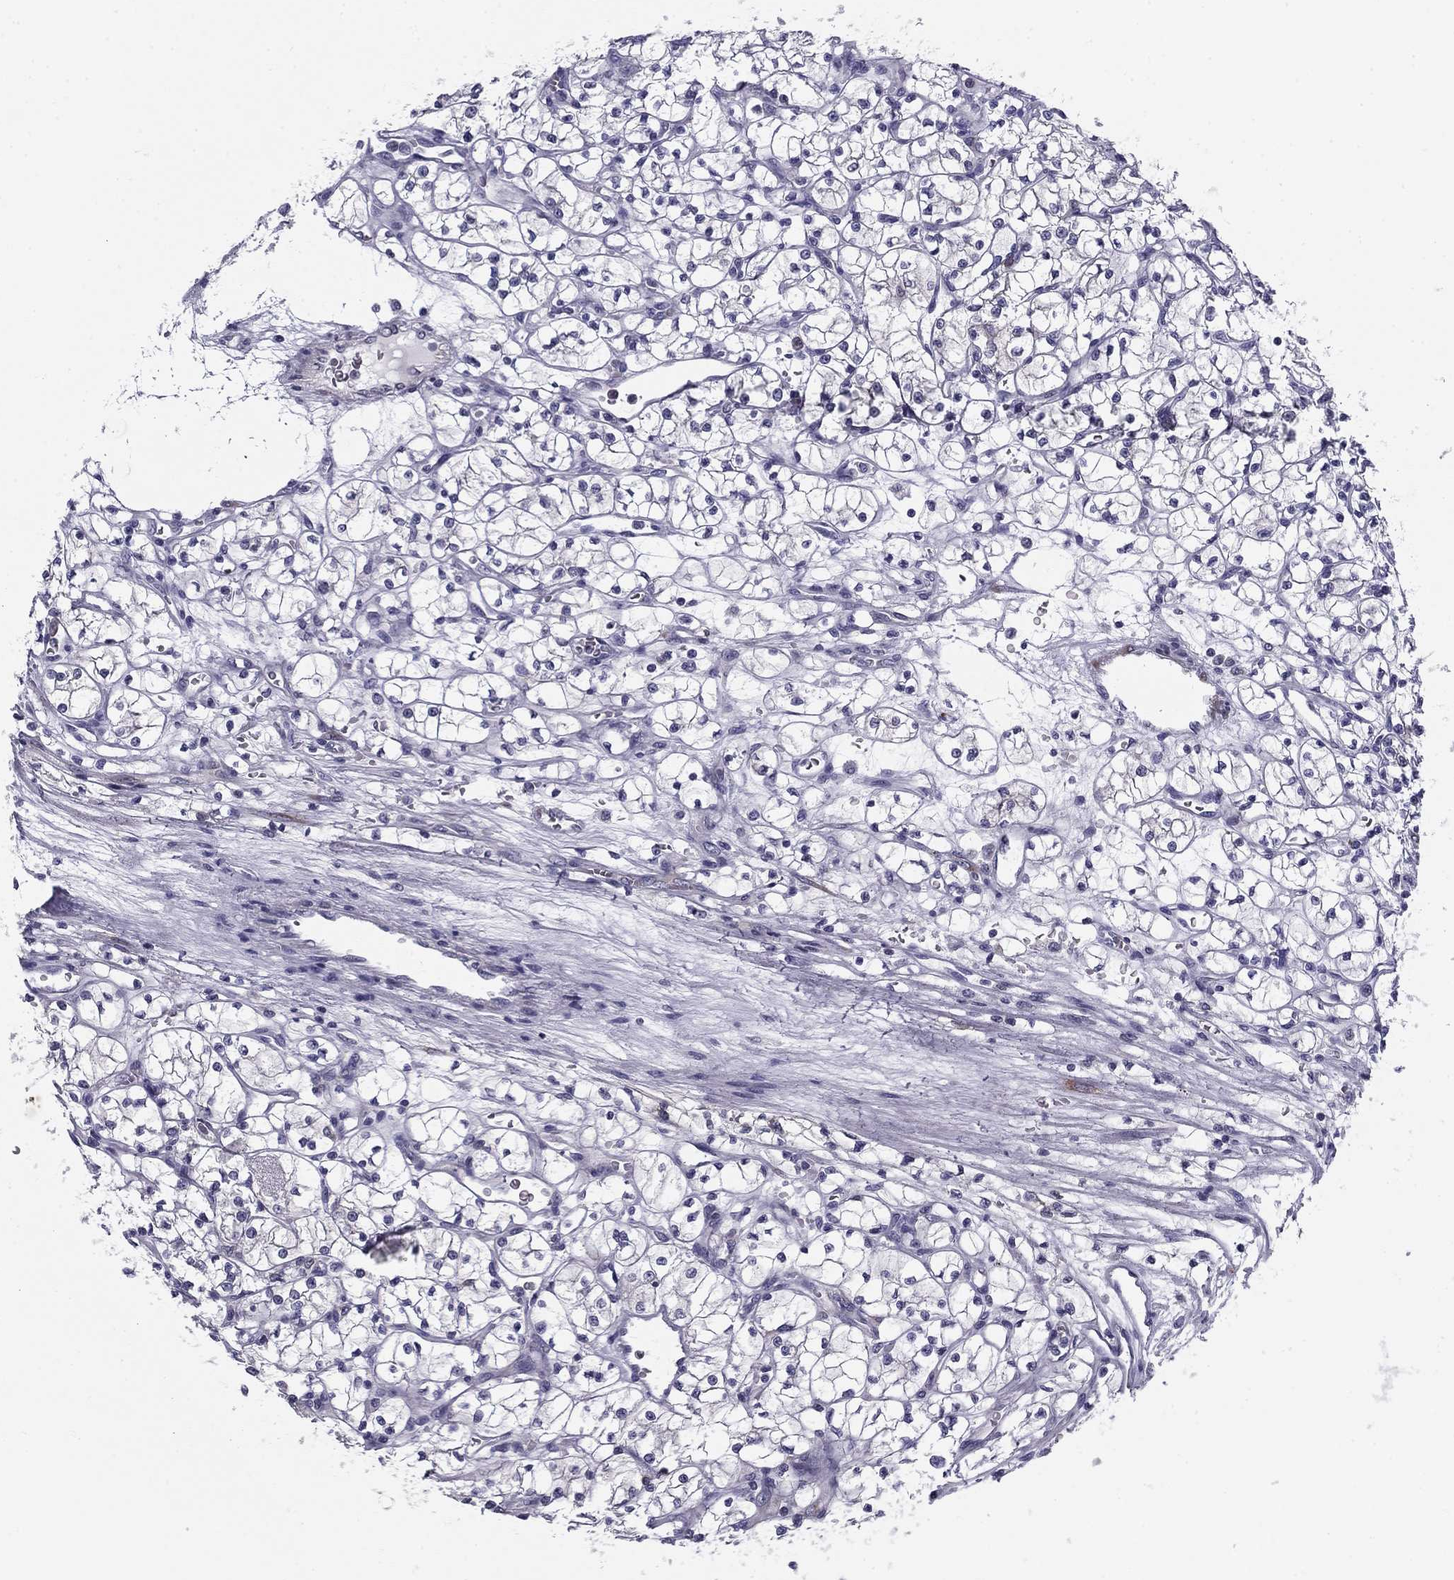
{"staining": {"intensity": "negative", "quantity": "none", "location": "none"}, "tissue": "renal cancer", "cell_type": "Tumor cells", "image_type": "cancer", "snomed": [{"axis": "morphology", "description": "Adenocarcinoma, NOS"}, {"axis": "topography", "description": "Kidney"}], "caption": "Immunohistochemistry (IHC) histopathology image of neoplastic tissue: human renal adenocarcinoma stained with DAB (3,3'-diaminobenzidine) demonstrates no significant protein positivity in tumor cells.", "gene": "TMED3", "patient": {"sex": "female", "age": 64}}